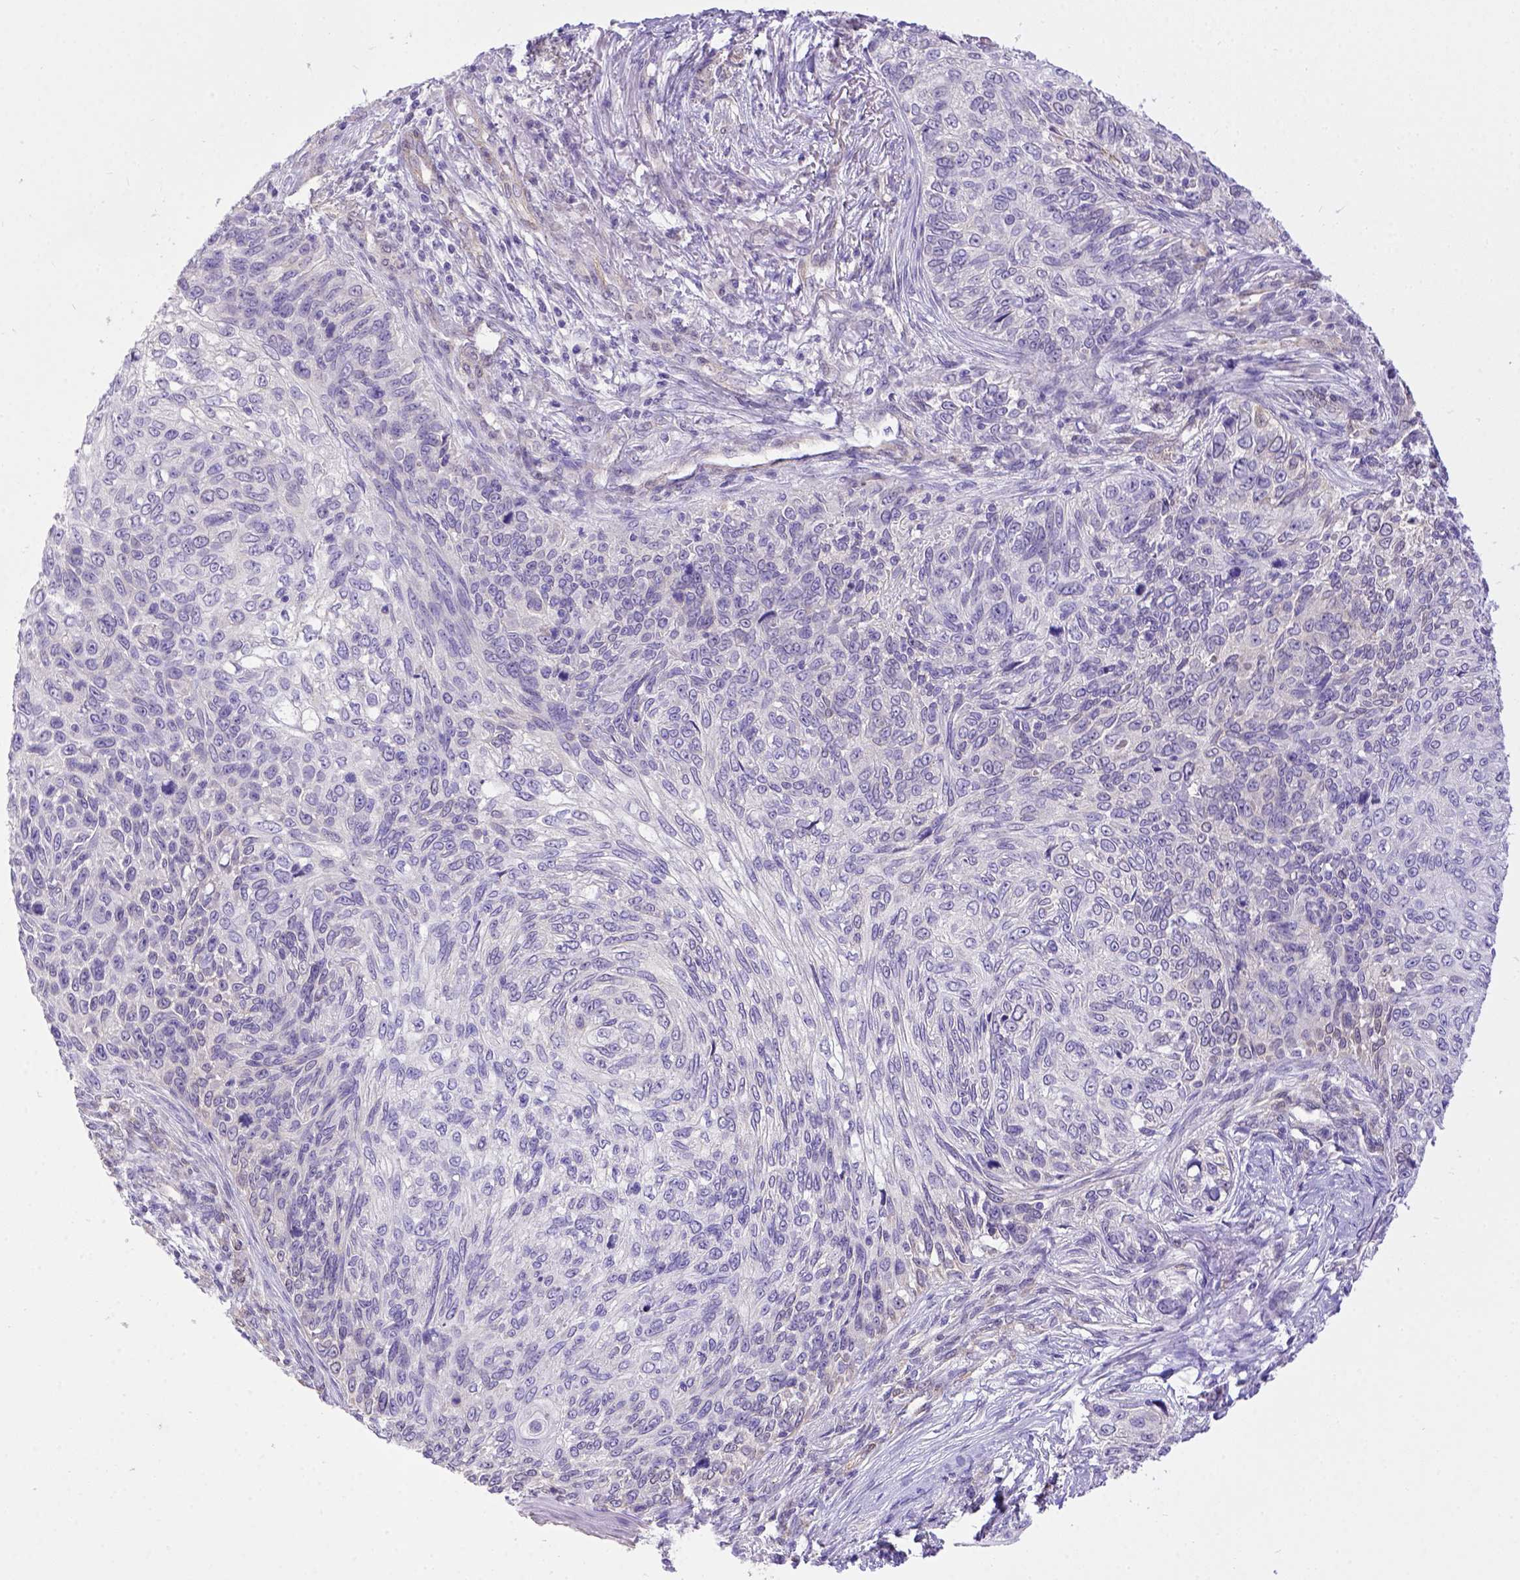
{"staining": {"intensity": "negative", "quantity": "none", "location": "none"}, "tissue": "skin cancer", "cell_type": "Tumor cells", "image_type": "cancer", "snomed": [{"axis": "morphology", "description": "Squamous cell carcinoma, NOS"}, {"axis": "topography", "description": "Skin"}], "caption": "Tumor cells are negative for brown protein staining in skin squamous cell carcinoma. The staining was performed using DAB (3,3'-diaminobenzidine) to visualize the protein expression in brown, while the nuclei were stained in blue with hematoxylin (Magnification: 20x).", "gene": "BTN1A1", "patient": {"sex": "male", "age": 92}}